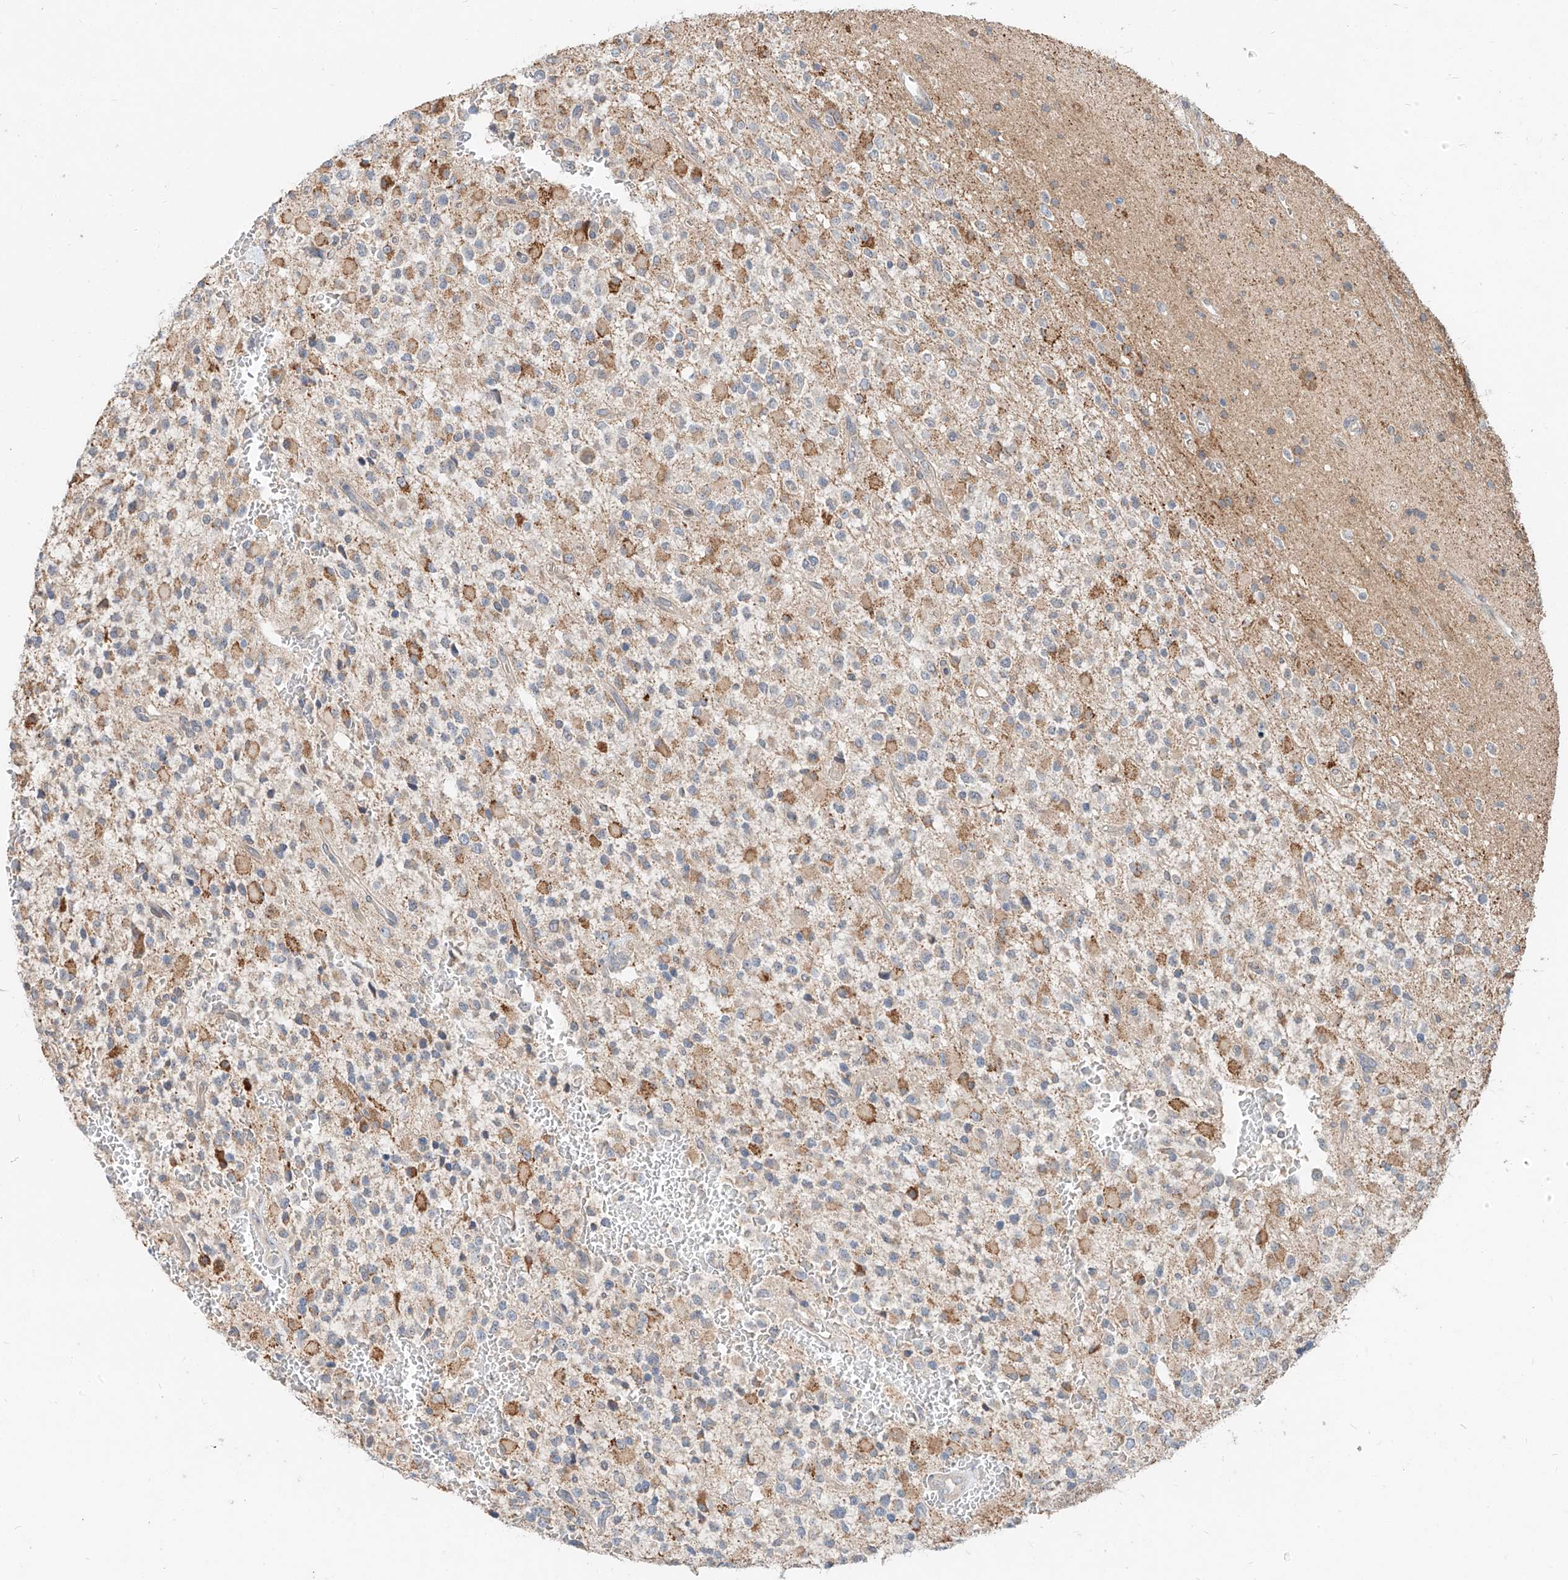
{"staining": {"intensity": "moderate", "quantity": "<25%", "location": "cytoplasmic/membranous"}, "tissue": "glioma", "cell_type": "Tumor cells", "image_type": "cancer", "snomed": [{"axis": "morphology", "description": "Glioma, malignant, High grade"}, {"axis": "topography", "description": "Brain"}], "caption": "Protein analysis of glioma tissue demonstrates moderate cytoplasmic/membranous staining in approximately <25% of tumor cells.", "gene": "STX19", "patient": {"sex": "male", "age": 34}}